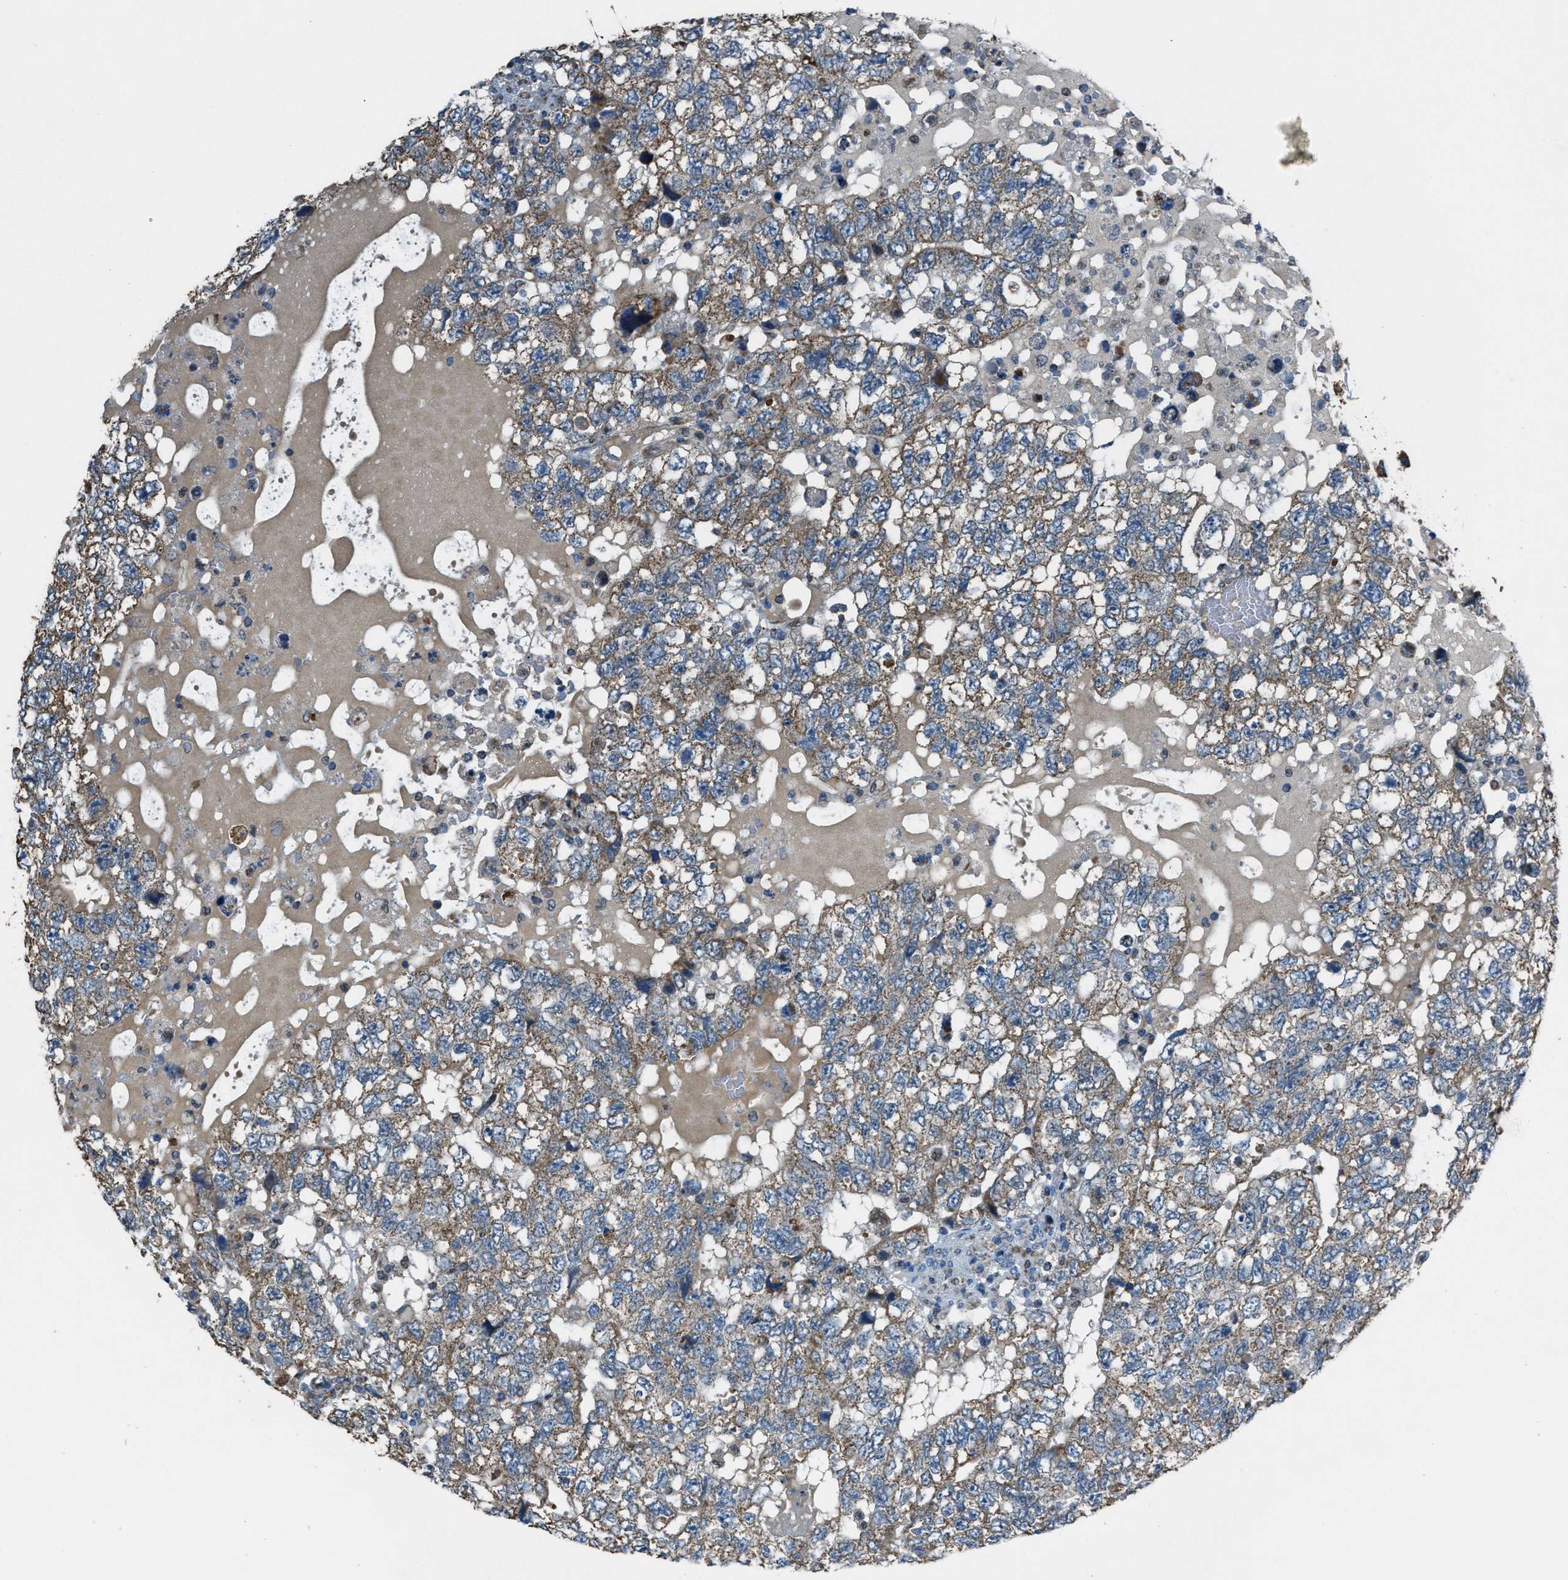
{"staining": {"intensity": "moderate", "quantity": ">75%", "location": "cytoplasmic/membranous"}, "tissue": "testis cancer", "cell_type": "Tumor cells", "image_type": "cancer", "snomed": [{"axis": "morphology", "description": "Carcinoma, Embryonal, NOS"}, {"axis": "topography", "description": "Testis"}], "caption": "DAB immunohistochemical staining of human testis cancer (embryonal carcinoma) exhibits moderate cytoplasmic/membranous protein staining in approximately >75% of tumor cells. The protein of interest is stained brown, and the nuclei are stained in blue (DAB IHC with brightfield microscopy, high magnification).", "gene": "SLC25A11", "patient": {"sex": "male", "age": 36}}